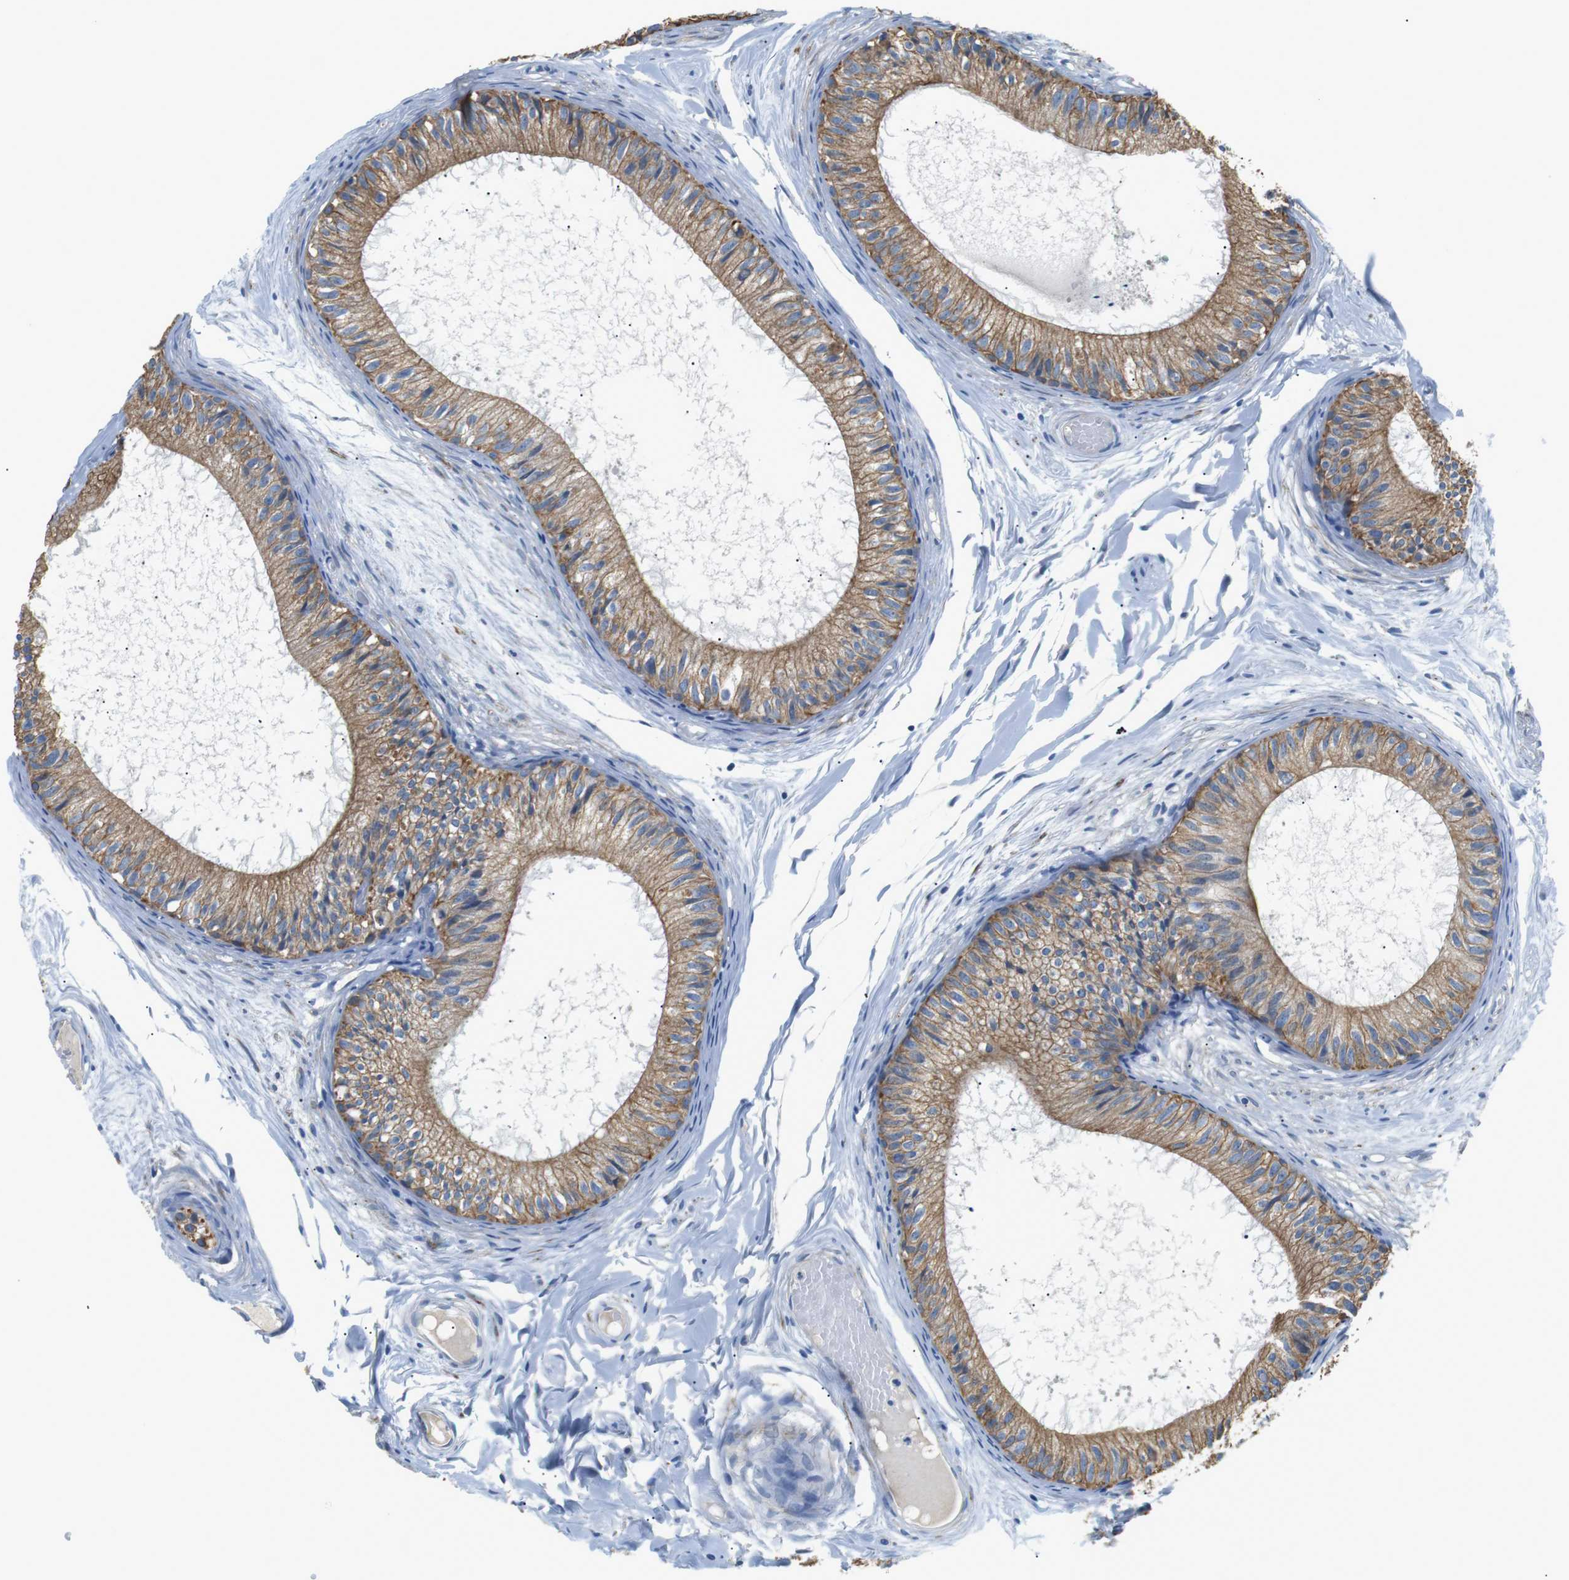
{"staining": {"intensity": "moderate", "quantity": ">75%", "location": "cytoplasmic/membranous"}, "tissue": "epididymis", "cell_type": "Glandular cells", "image_type": "normal", "snomed": [{"axis": "morphology", "description": "Normal tissue, NOS"}, {"axis": "topography", "description": "Epididymis"}], "caption": "DAB immunohistochemical staining of unremarkable human epididymis shows moderate cytoplasmic/membranous protein staining in about >75% of glandular cells.", "gene": "UNC5CL", "patient": {"sex": "male", "age": 46}}